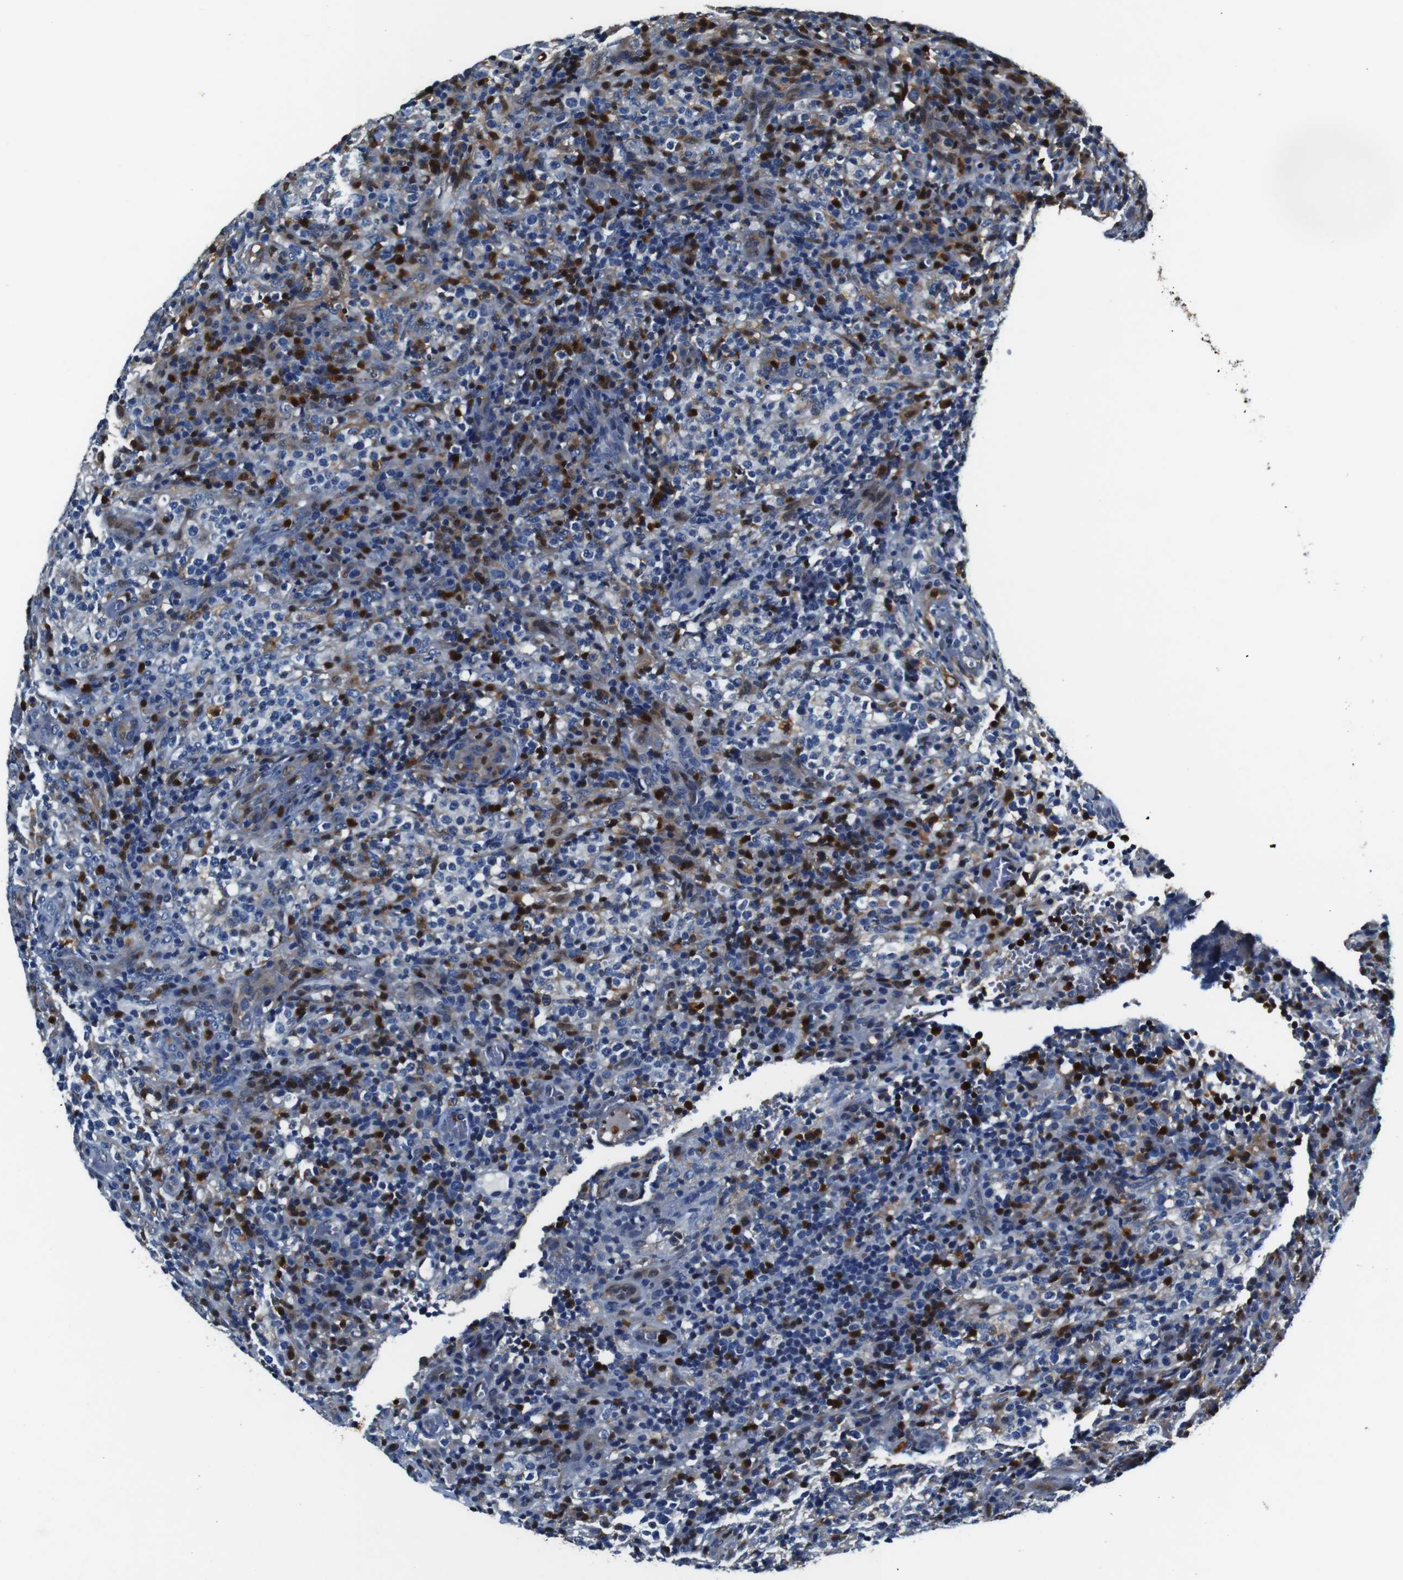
{"staining": {"intensity": "negative", "quantity": "none", "location": "none"}, "tissue": "lymphoma", "cell_type": "Tumor cells", "image_type": "cancer", "snomed": [{"axis": "morphology", "description": "Malignant lymphoma, non-Hodgkin's type, High grade"}, {"axis": "topography", "description": "Lymph node"}], "caption": "Malignant lymphoma, non-Hodgkin's type (high-grade) was stained to show a protein in brown. There is no significant expression in tumor cells.", "gene": "ANXA1", "patient": {"sex": "female", "age": 76}}